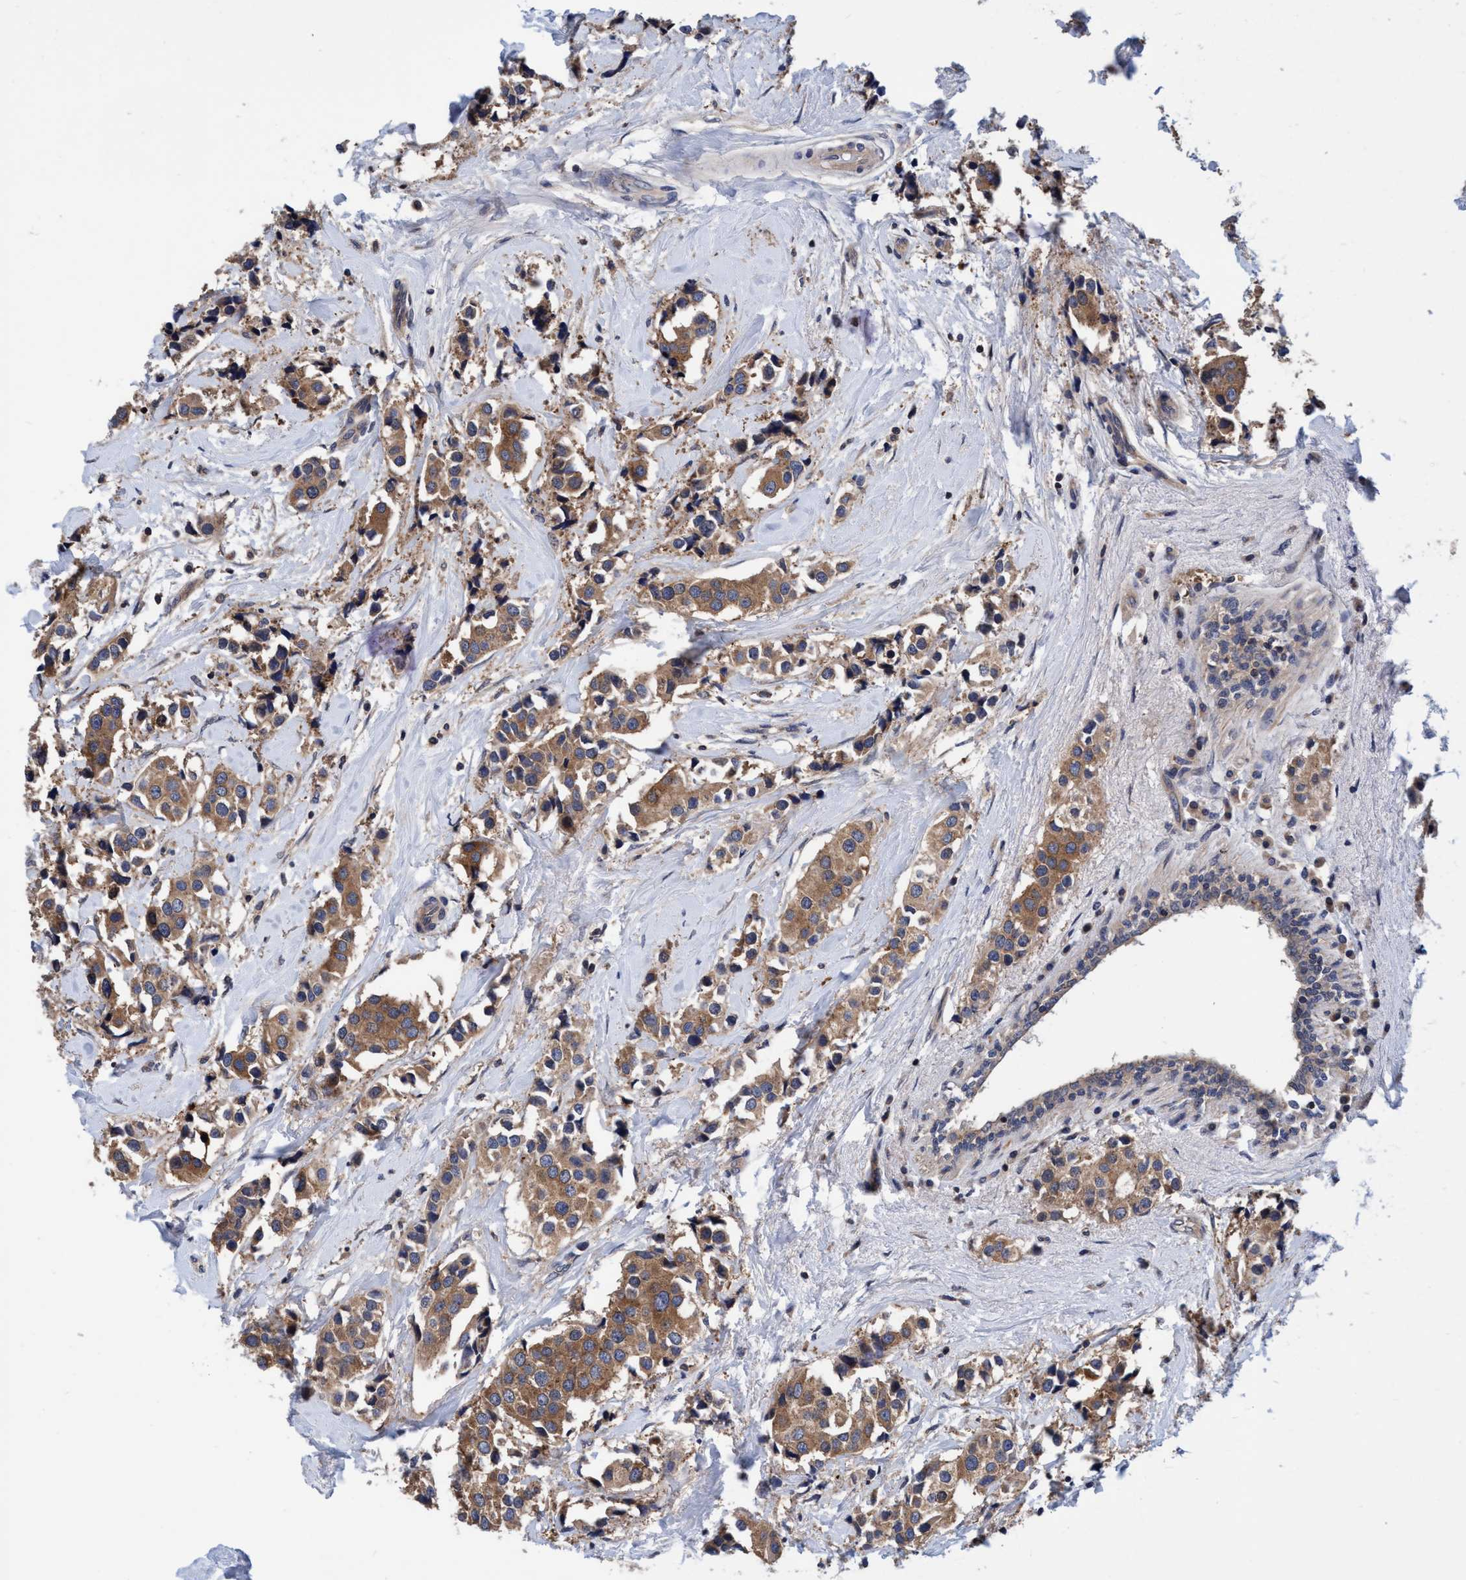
{"staining": {"intensity": "moderate", "quantity": ">75%", "location": "cytoplasmic/membranous"}, "tissue": "breast cancer", "cell_type": "Tumor cells", "image_type": "cancer", "snomed": [{"axis": "morphology", "description": "Normal tissue, NOS"}, {"axis": "morphology", "description": "Duct carcinoma"}, {"axis": "topography", "description": "Breast"}], "caption": "High-magnification brightfield microscopy of breast cancer stained with DAB (3,3'-diaminobenzidine) (brown) and counterstained with hematoxylin (blue). tumor cells exhibit moderate cytoplasmic/membranous positivity is present in approximately>75% of cells.", "gene": "CALCOCO2", "patient": {"sex": "female", "age": 39}}